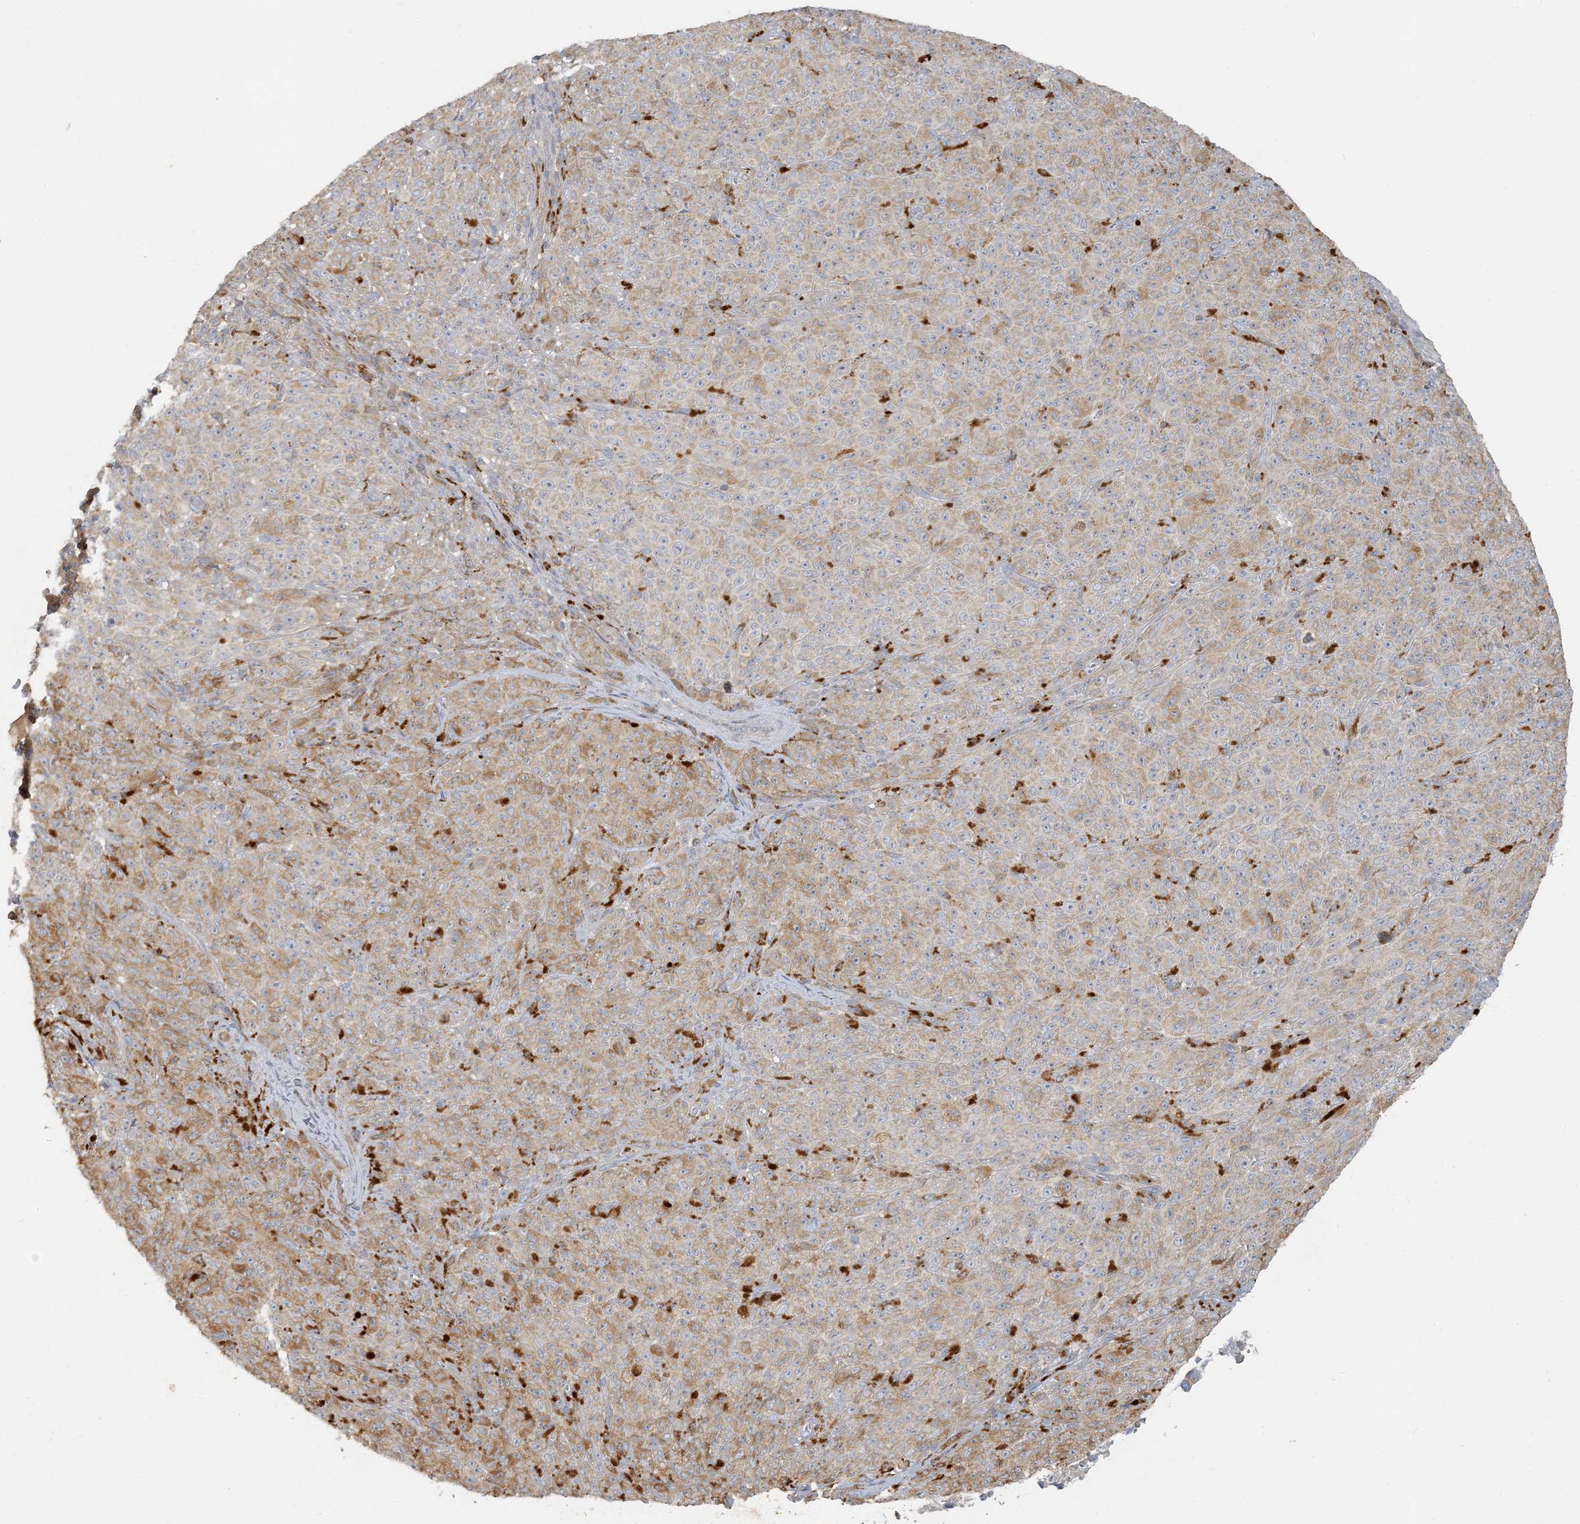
{"staining": {"intensity": "moderate", "quantity": ">75%", "location": "cytoplasmic/membranous"}, "tissue": "melanoma", "cell_type": "Tumor cells", "image_type": "cancer", "snomed": [{"axis": "morphology", "description": "Malignant melanoma, NOS"}, {"axis": "topography", "description": "Skin"}], "caption": "Malignant melanoma stained with immunohistochemistry (IHC) displays moderate cytoplasmic/membranous expression in approximately >75% of tumor cells.", "gene": "LTN1", "patient": {"sex": "female", "age": 82}}